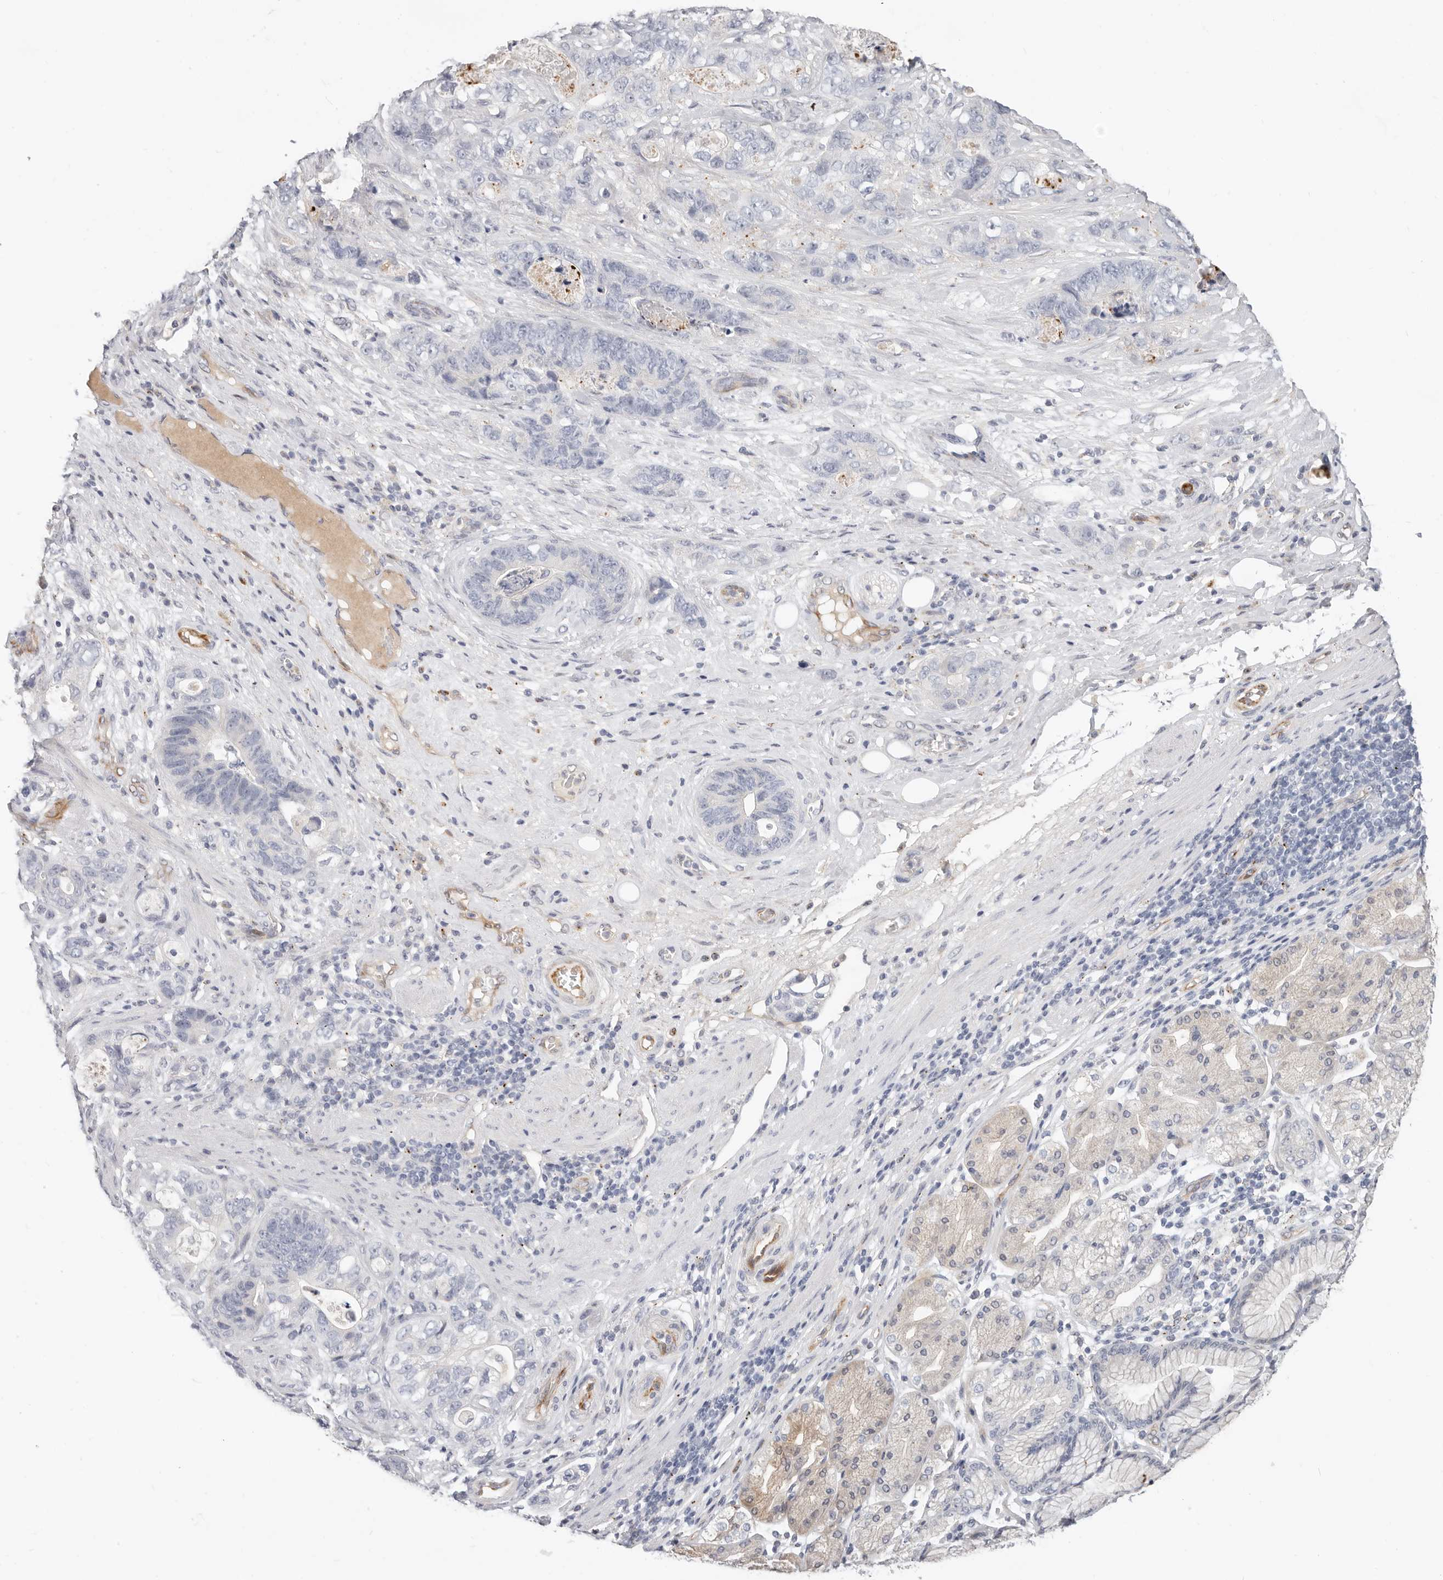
{"staining": {"intensity": "negative", "quantity": "none", "location": "none"}, "tissue": "stomach cancer", "cell_type": "Tumor cells", "image_type": "cancer", "snomed": [{"axis": "morphology", "description": "Normal tissue, NOS"}, {"axis": "morphology", "description": "Adenocarcinoma, NOS"}, {"axis": "topography", "description": "Stomach"}], "caption": "The immunohistochemistry histopathology image has no significant staining in tumor cells of stomach cancer (adenocarcinoma) tissue. (Brightfield microscopy of DAB IHC at high magnification).", "gene": "ZRANB1", "patient": {"sex": "female", "age": 89}}